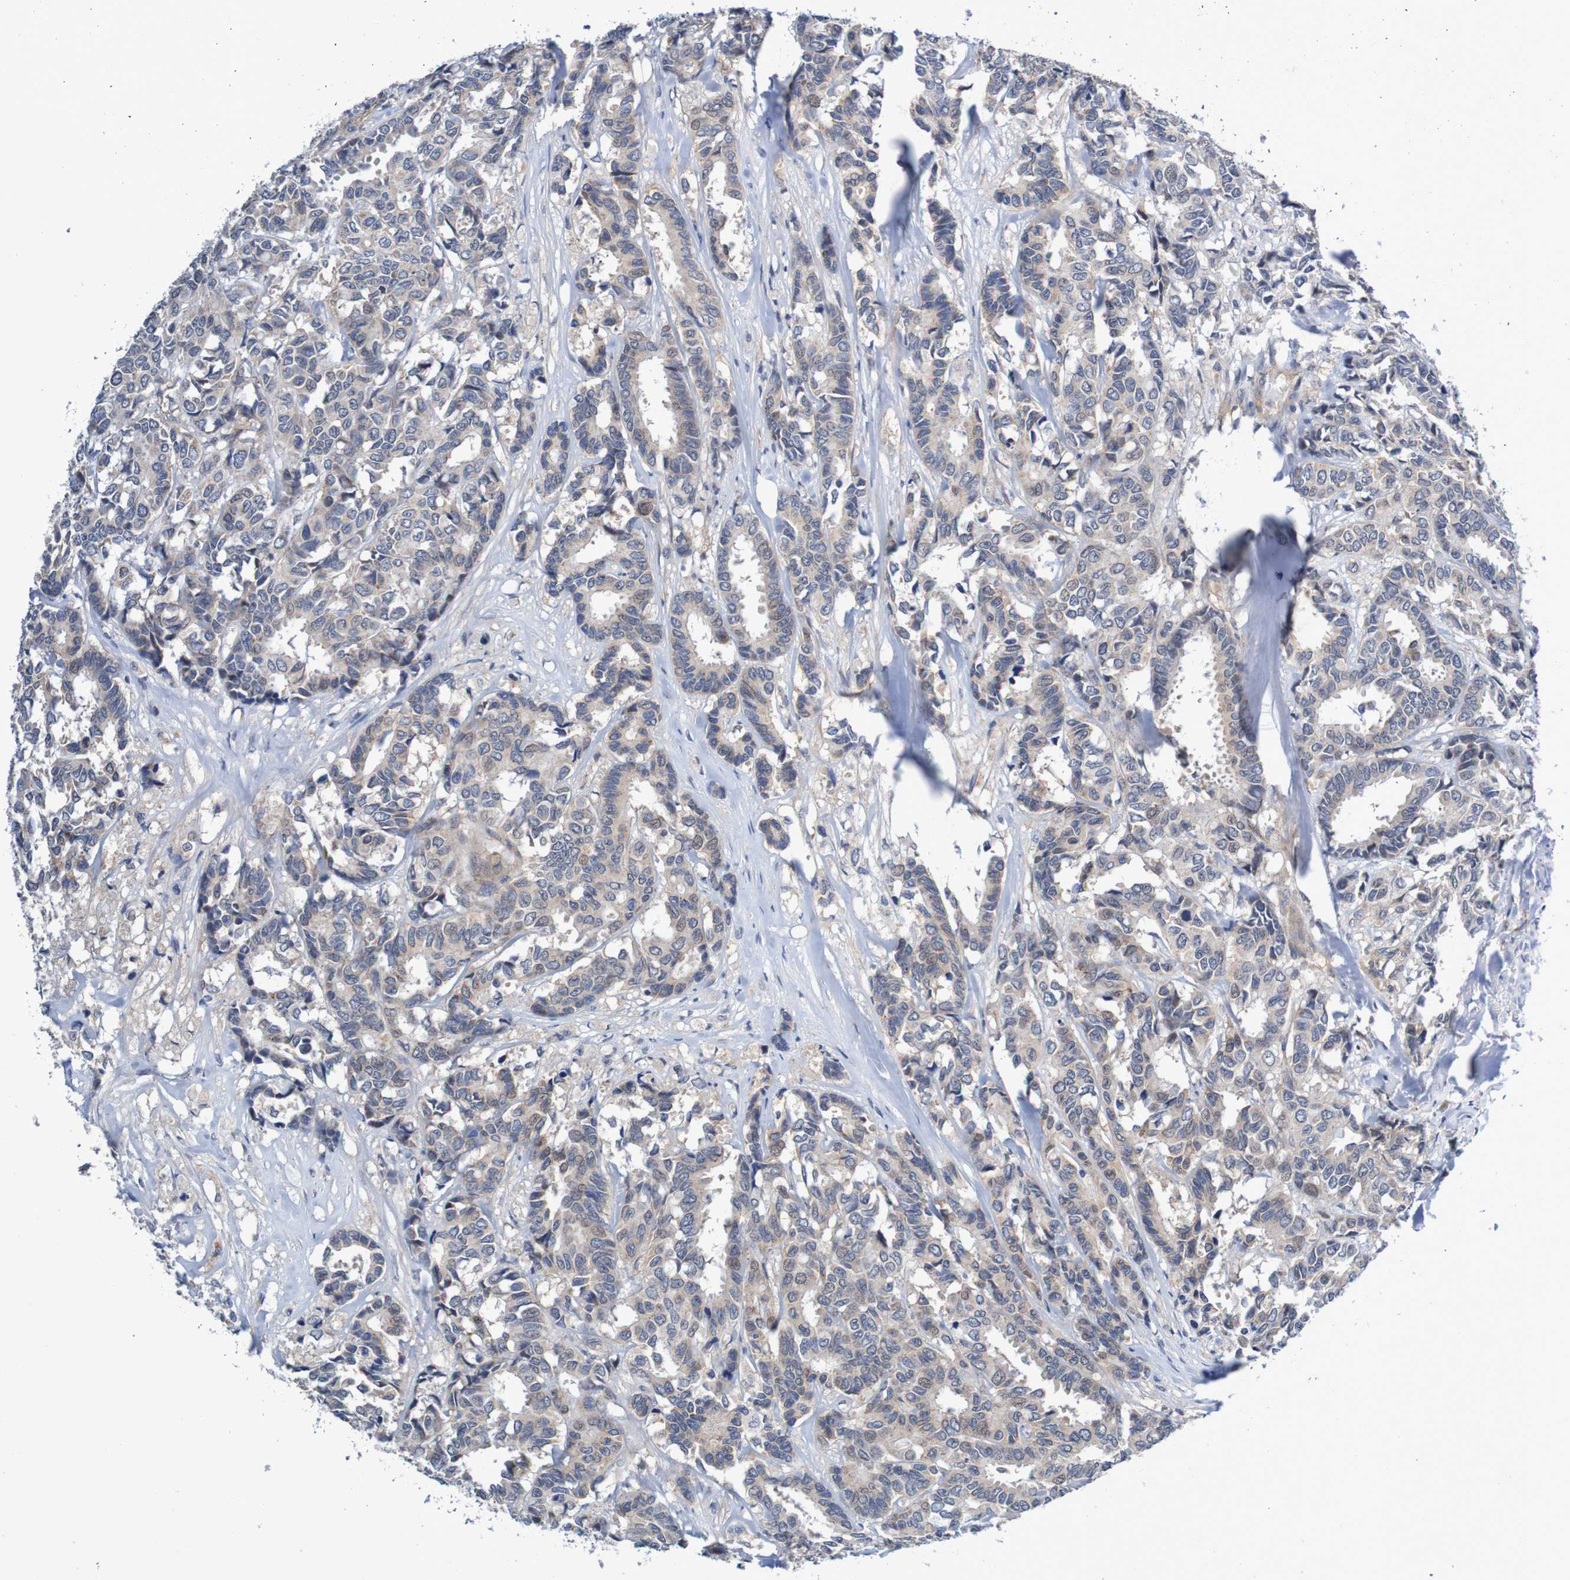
{"staining": {"intensity": "weak", "quantity": "<25%", "location": "cytoplasmic/membranous"}, "tissue": "breast cancer", "cell_type": "Tumor cells", "image_type": "cancer", "snomed": [{"axis": "morphology", "description": "Duct carcinoma"}, {"axis": "topography", "description": "Breast"}], "caption": "Immunohistochemistry (IHC) of human breast cancer exhibits no staining in tumor cells.", "gene": "CPED1", "patient": {"sex": "female", "age": 87}}